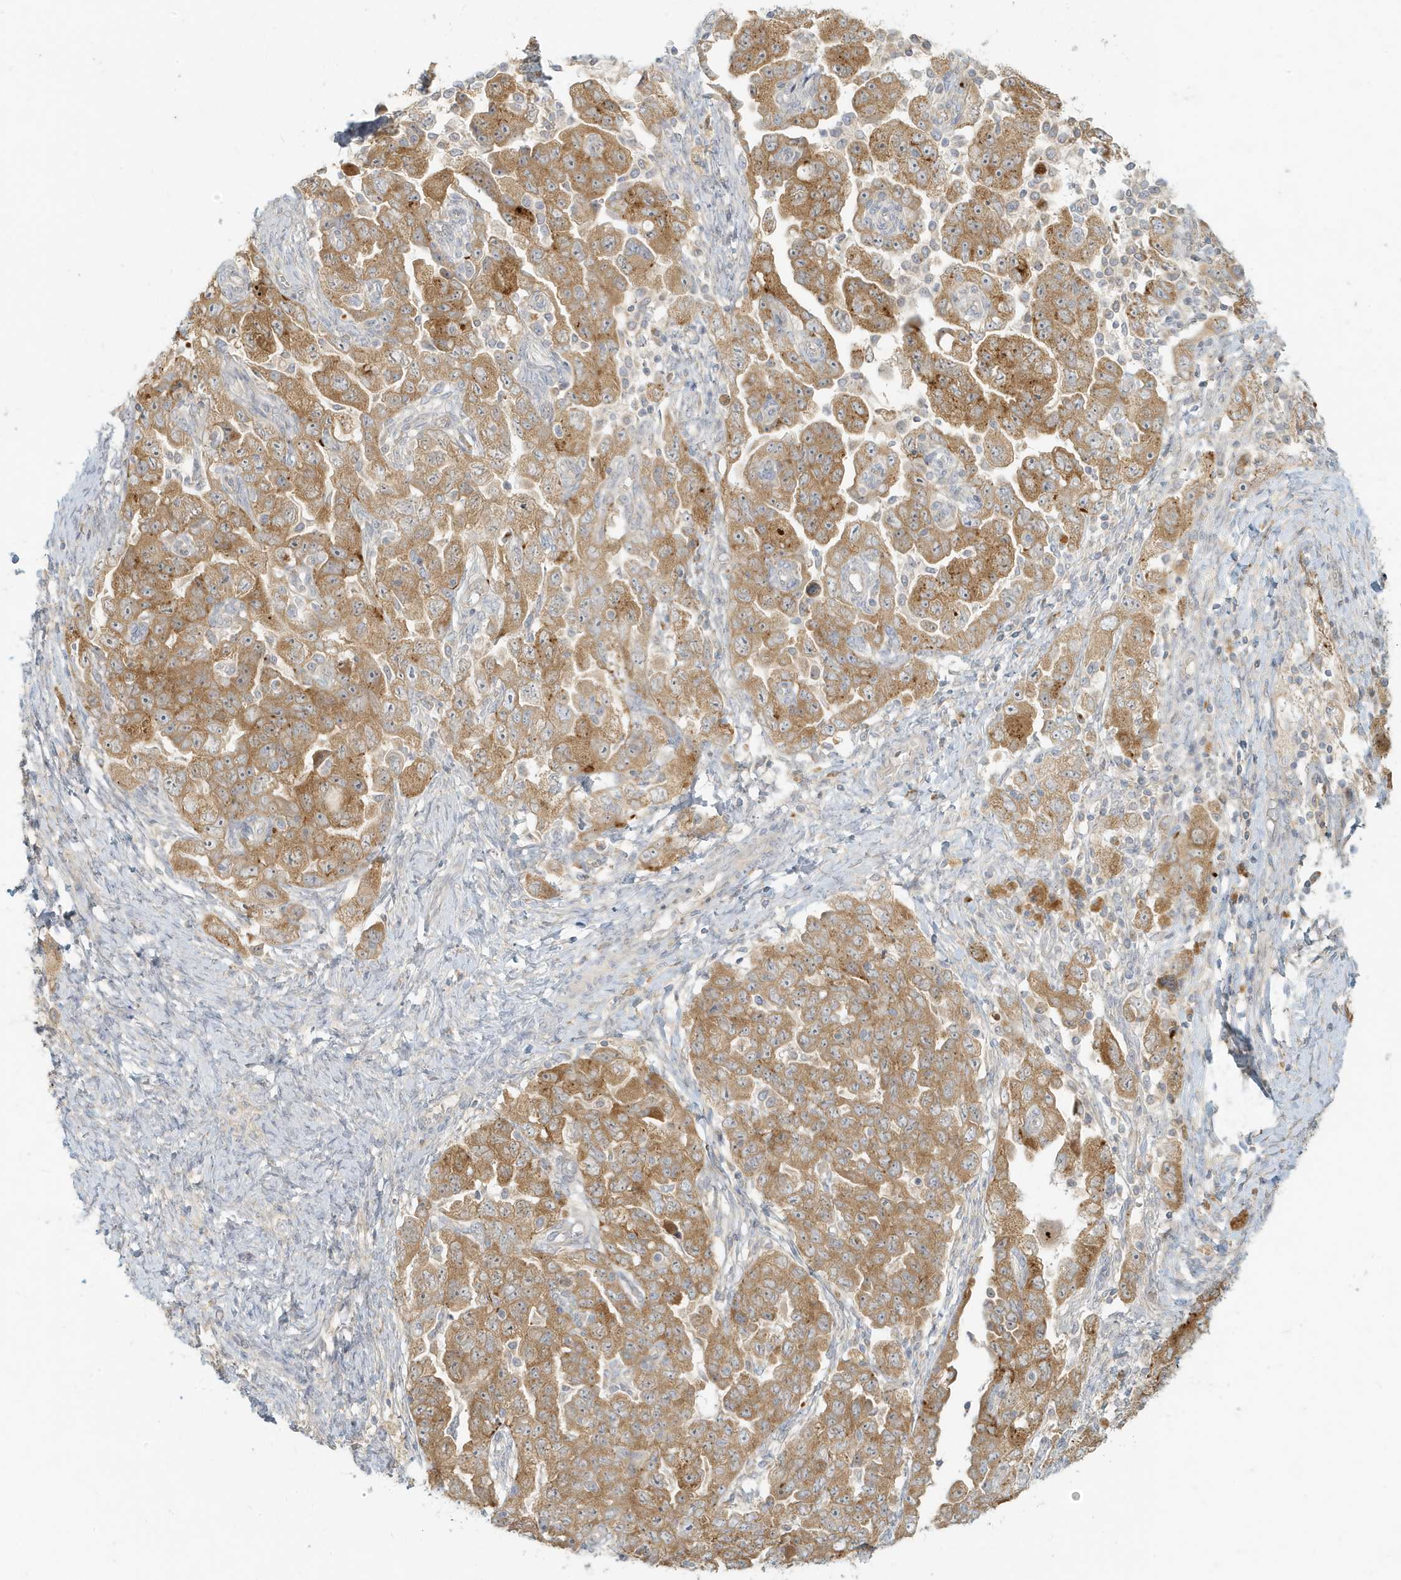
{"staining": {"intensity": "moderate", "quantity": ">75%", "location": "cytoplasmic/membranous"}, "tissue": "ovarian cancer", "cell_type": "Tumor cells", "image_type": "cancer", "snomed": [{"axis": "morphology", "description": "Carcinoma, NOS"}, {"axis": "morphology", "description": "Cystadenocarcinoma, serous, NOS"}, {"axis": "topography", "description": "Ovary"}], "caption": "A high-resolution photomicrograph shows immunohistochemistry staining of ovarian cancer, which shows moderate cytoplasmic/membranous expression in about >75% of tumor cells. Using DAB (3,3'-diaminobenzidine) (brown) and hematoxylin (blue) stains, captured at high magnification using brightfield microscopy.", "gene": "MCOLN1", "patient": {"sex": "female", "age": 69}}